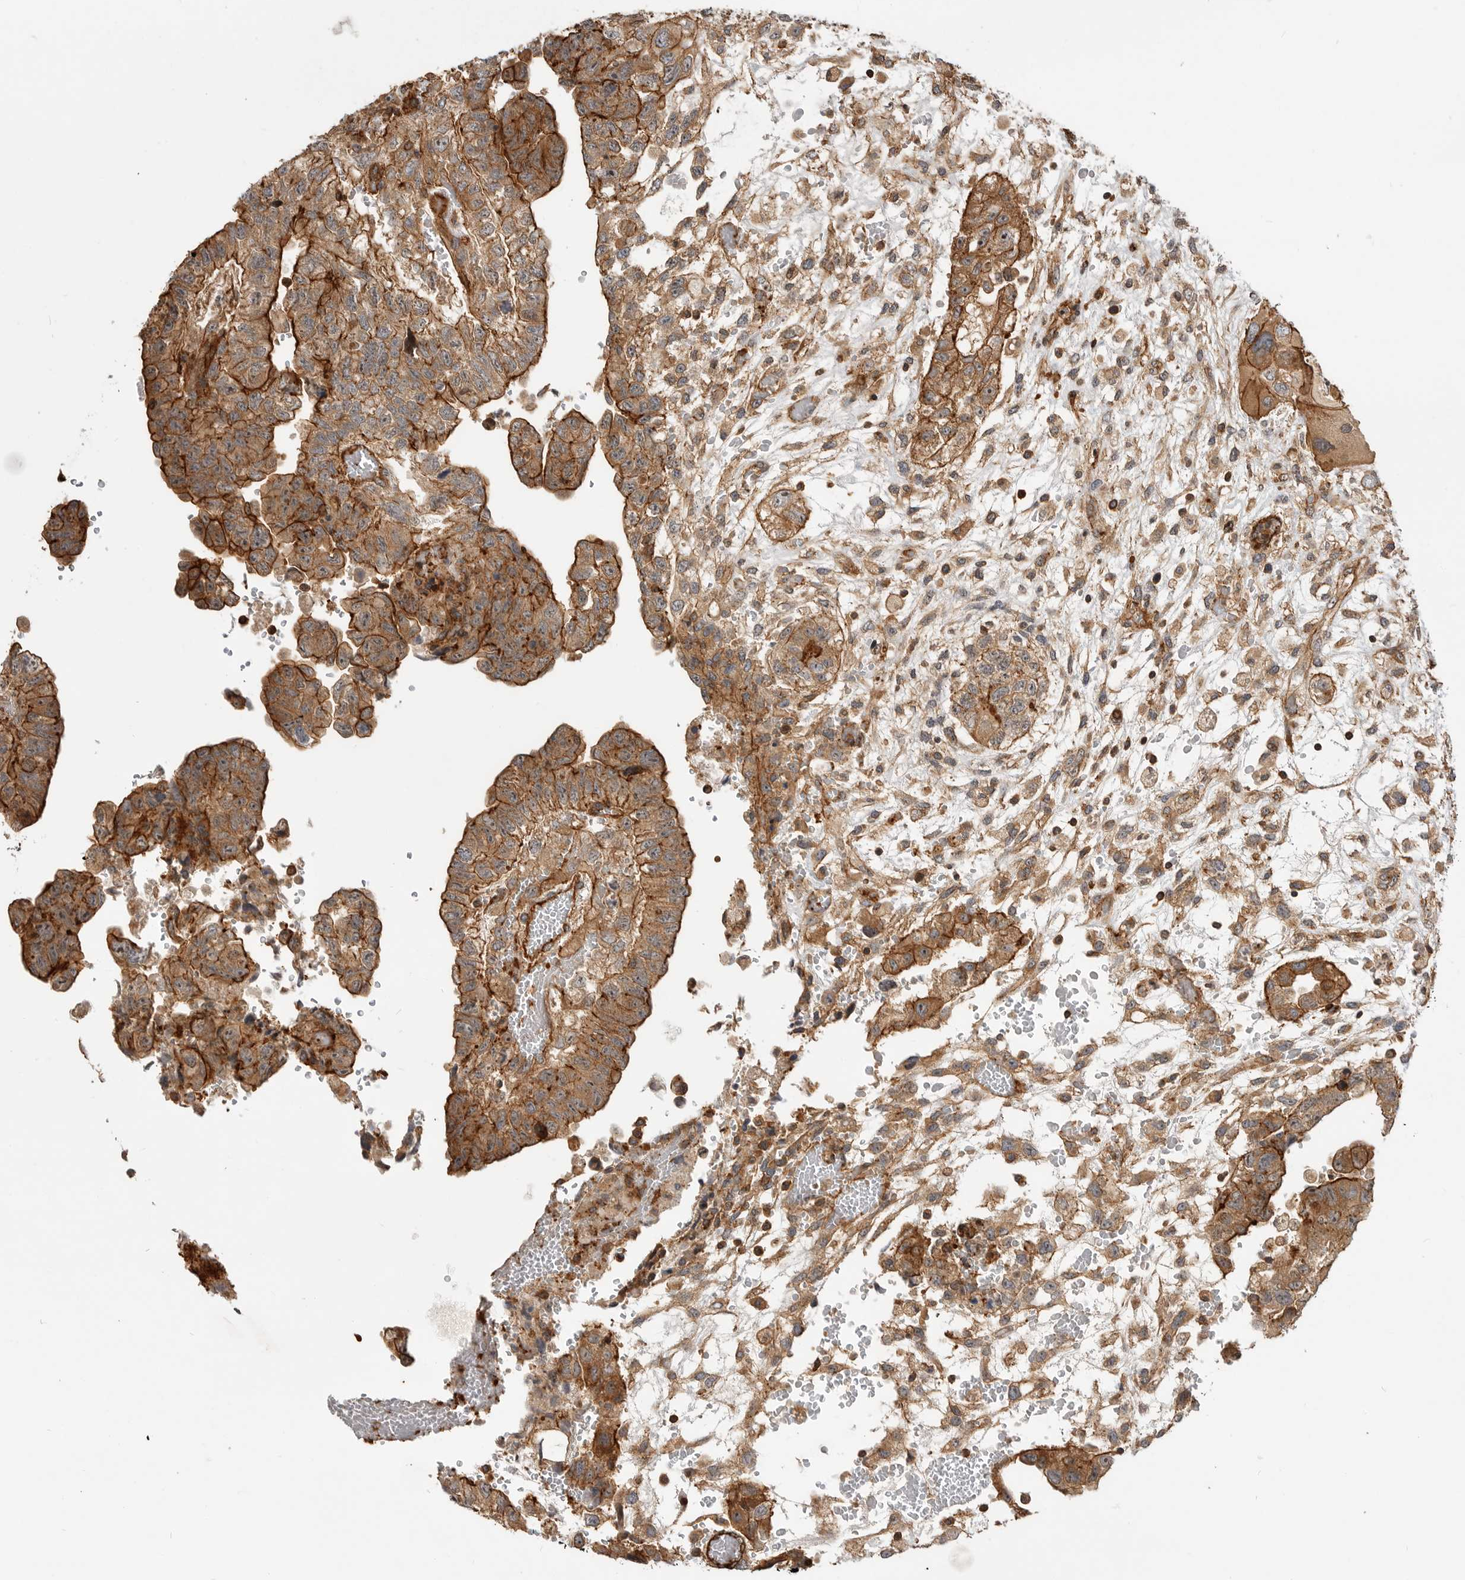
{"staining": {"intensity": "strong", "quantity": ">75%", "location": "cytoplasmic/membranous"}, "tissue": "testis cancer", "cell_type": "Tumor cells", "image_type": "cancer", "snomed": [{"axis": "morphology", "description": "Carcinoma, Embryonal, NOS"}, {"axis": "topography", "description": "Testis"}], "caption": "IHC of human testis cancer demonstrates high levels of strong cytoplasmic/membranous staining in about >75% of tumor cells.", "gene": "GPATCH2", "patient": {"sex": "male", "age": 36}}